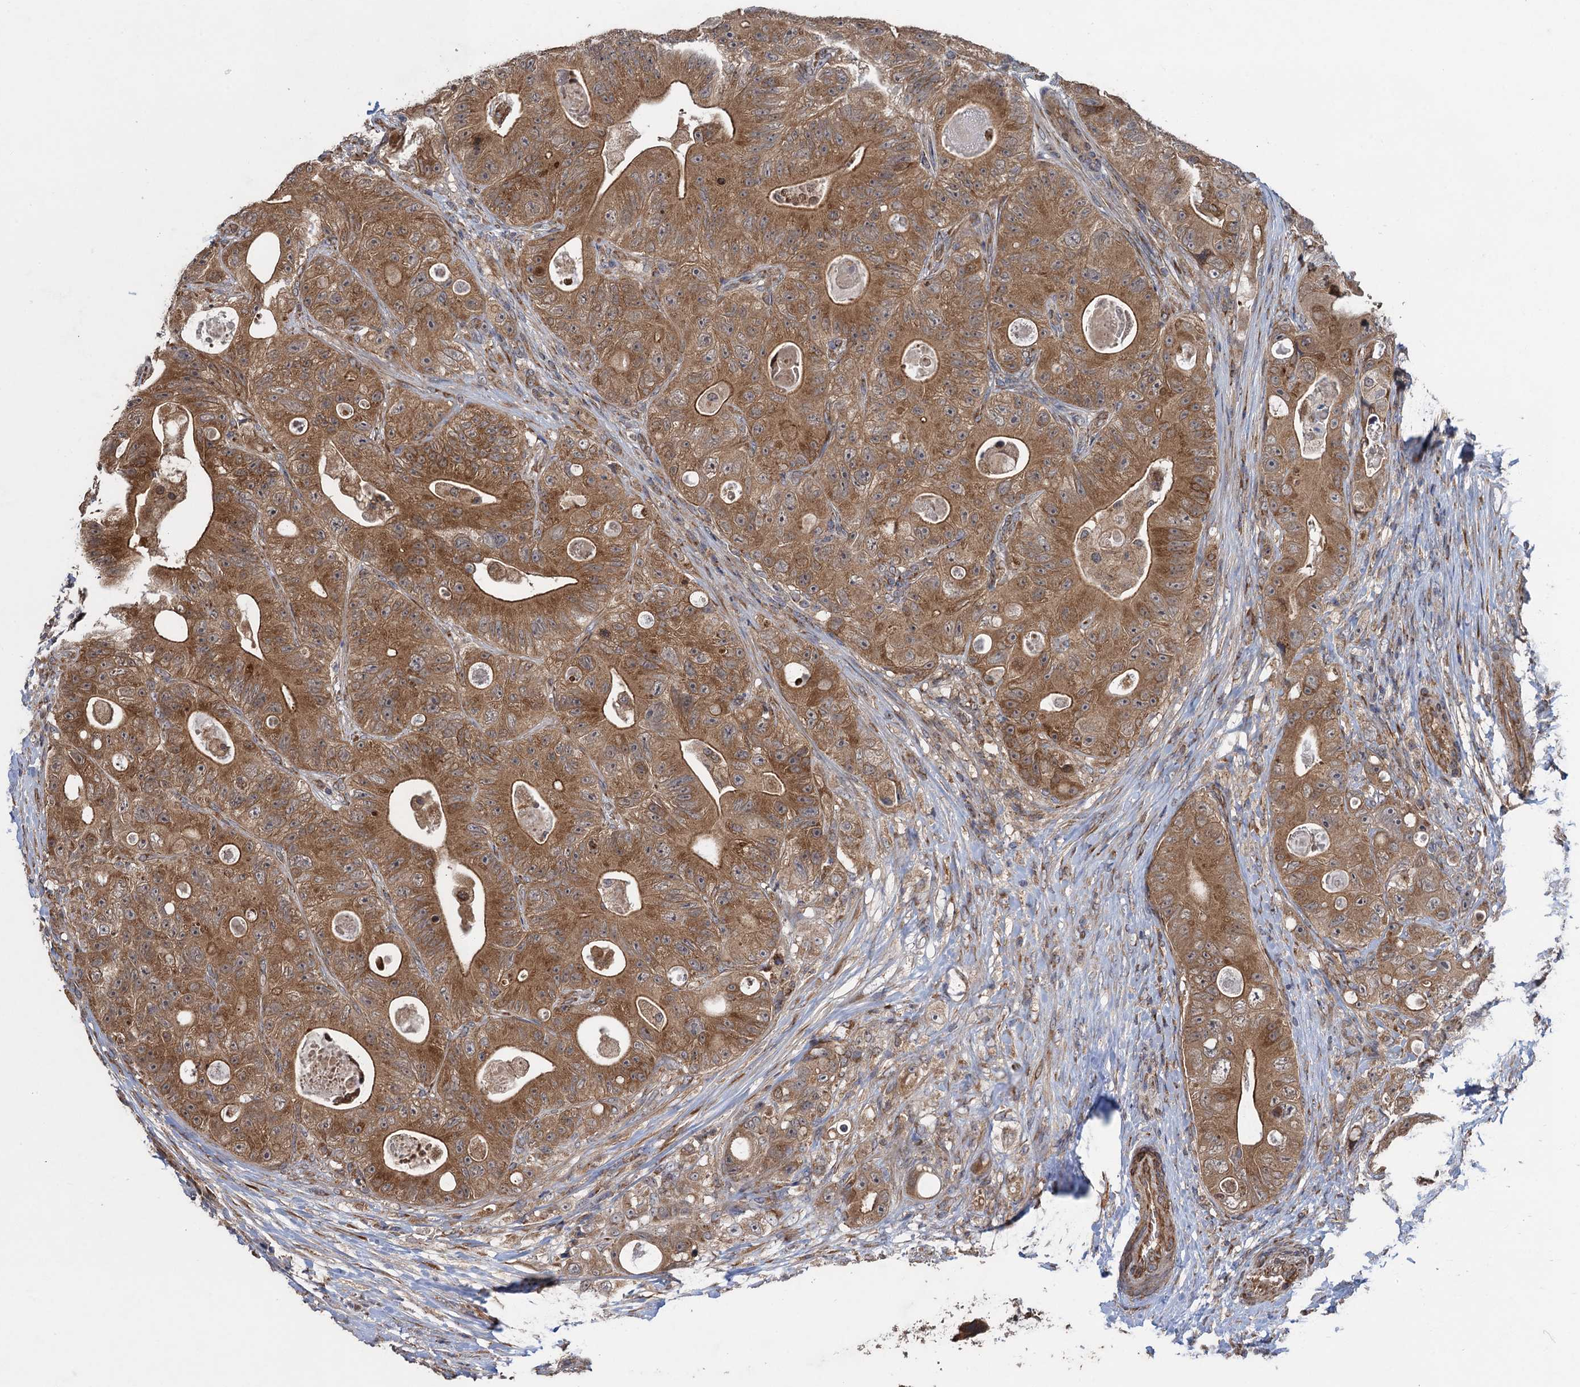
{"staining": {"intensity": "moderate", "quantity": ">75%", "location": "cytoplasmic/membranous"}, "tissue": "colorectal cancer", "cell_type": "Tumor cells", "image_type": "cancer", "snomed": [{"axis": "morphology", "description": "Adenocarcinoma, NOS"}, {"axis": "topography", "description": "Colon"}], "caption": "Colorectal cancer (adenocarcinoma) stained for a protein (brown) reveals moderate cytoplasmic/membranous positive expression in approximately >75% of tumor cells.", "gene": "HAUS1", "patient": {"sex": "female", "age": 46}}